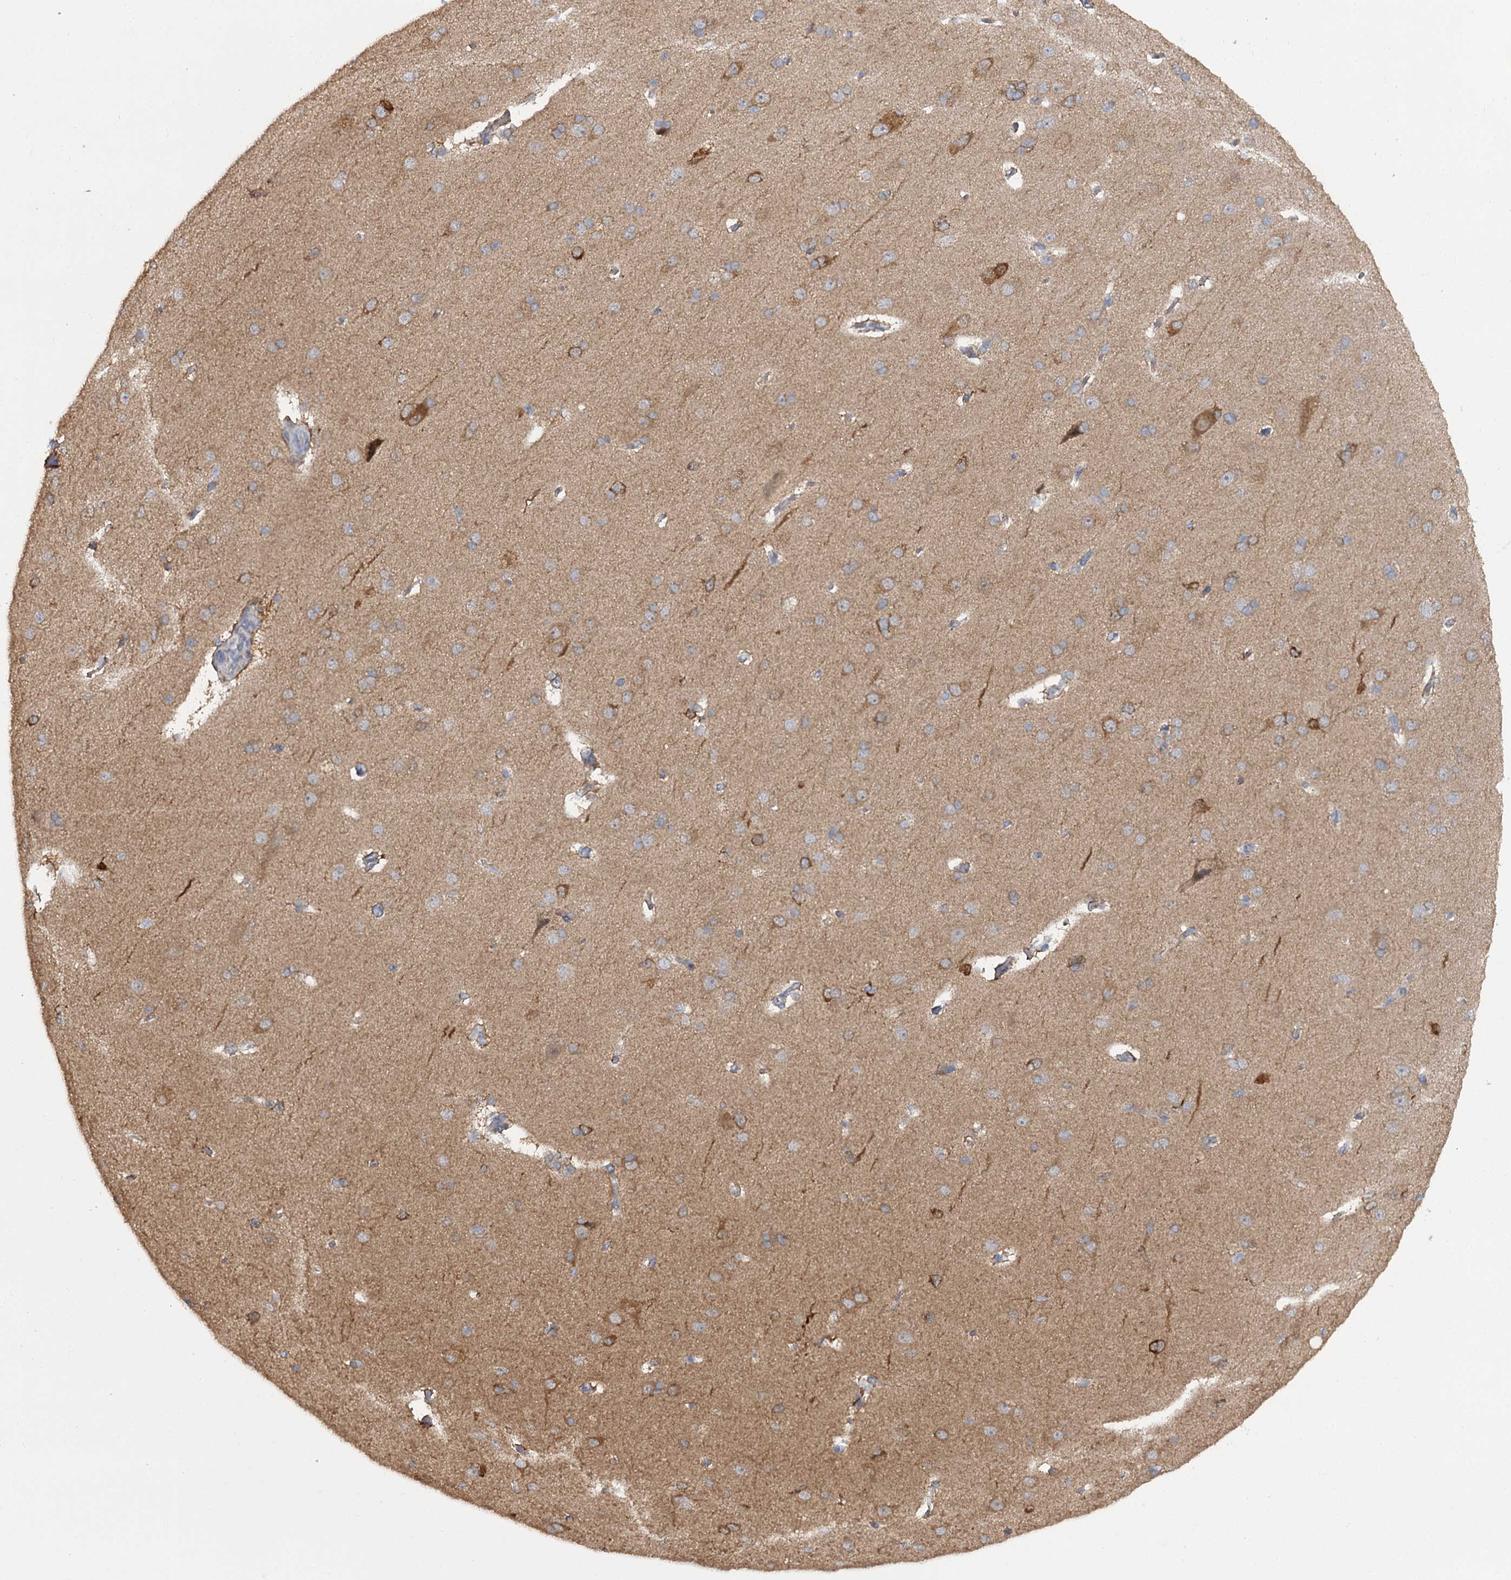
{"staining": {"intensity": "weak", "quantity": "25%-75%", "location": "cytoplasmic/membranous"}, "tissue": "cerebral cortex", "cell_type": "Endothelial cells", "image_type": "normal", "snomed": [{"axis": "morphology", "description": "Normal tissue, NOS"}, {"axis": "topography", "description": "Cerebral cortex"}], "caption": "The immunohistochemical stain labels weak cytoplasmic/membranous staining in endothelial cells of normal cerebral cortex.", "gene": "PHYHIPL", "patient": {"sex": "male", "age": 62}}